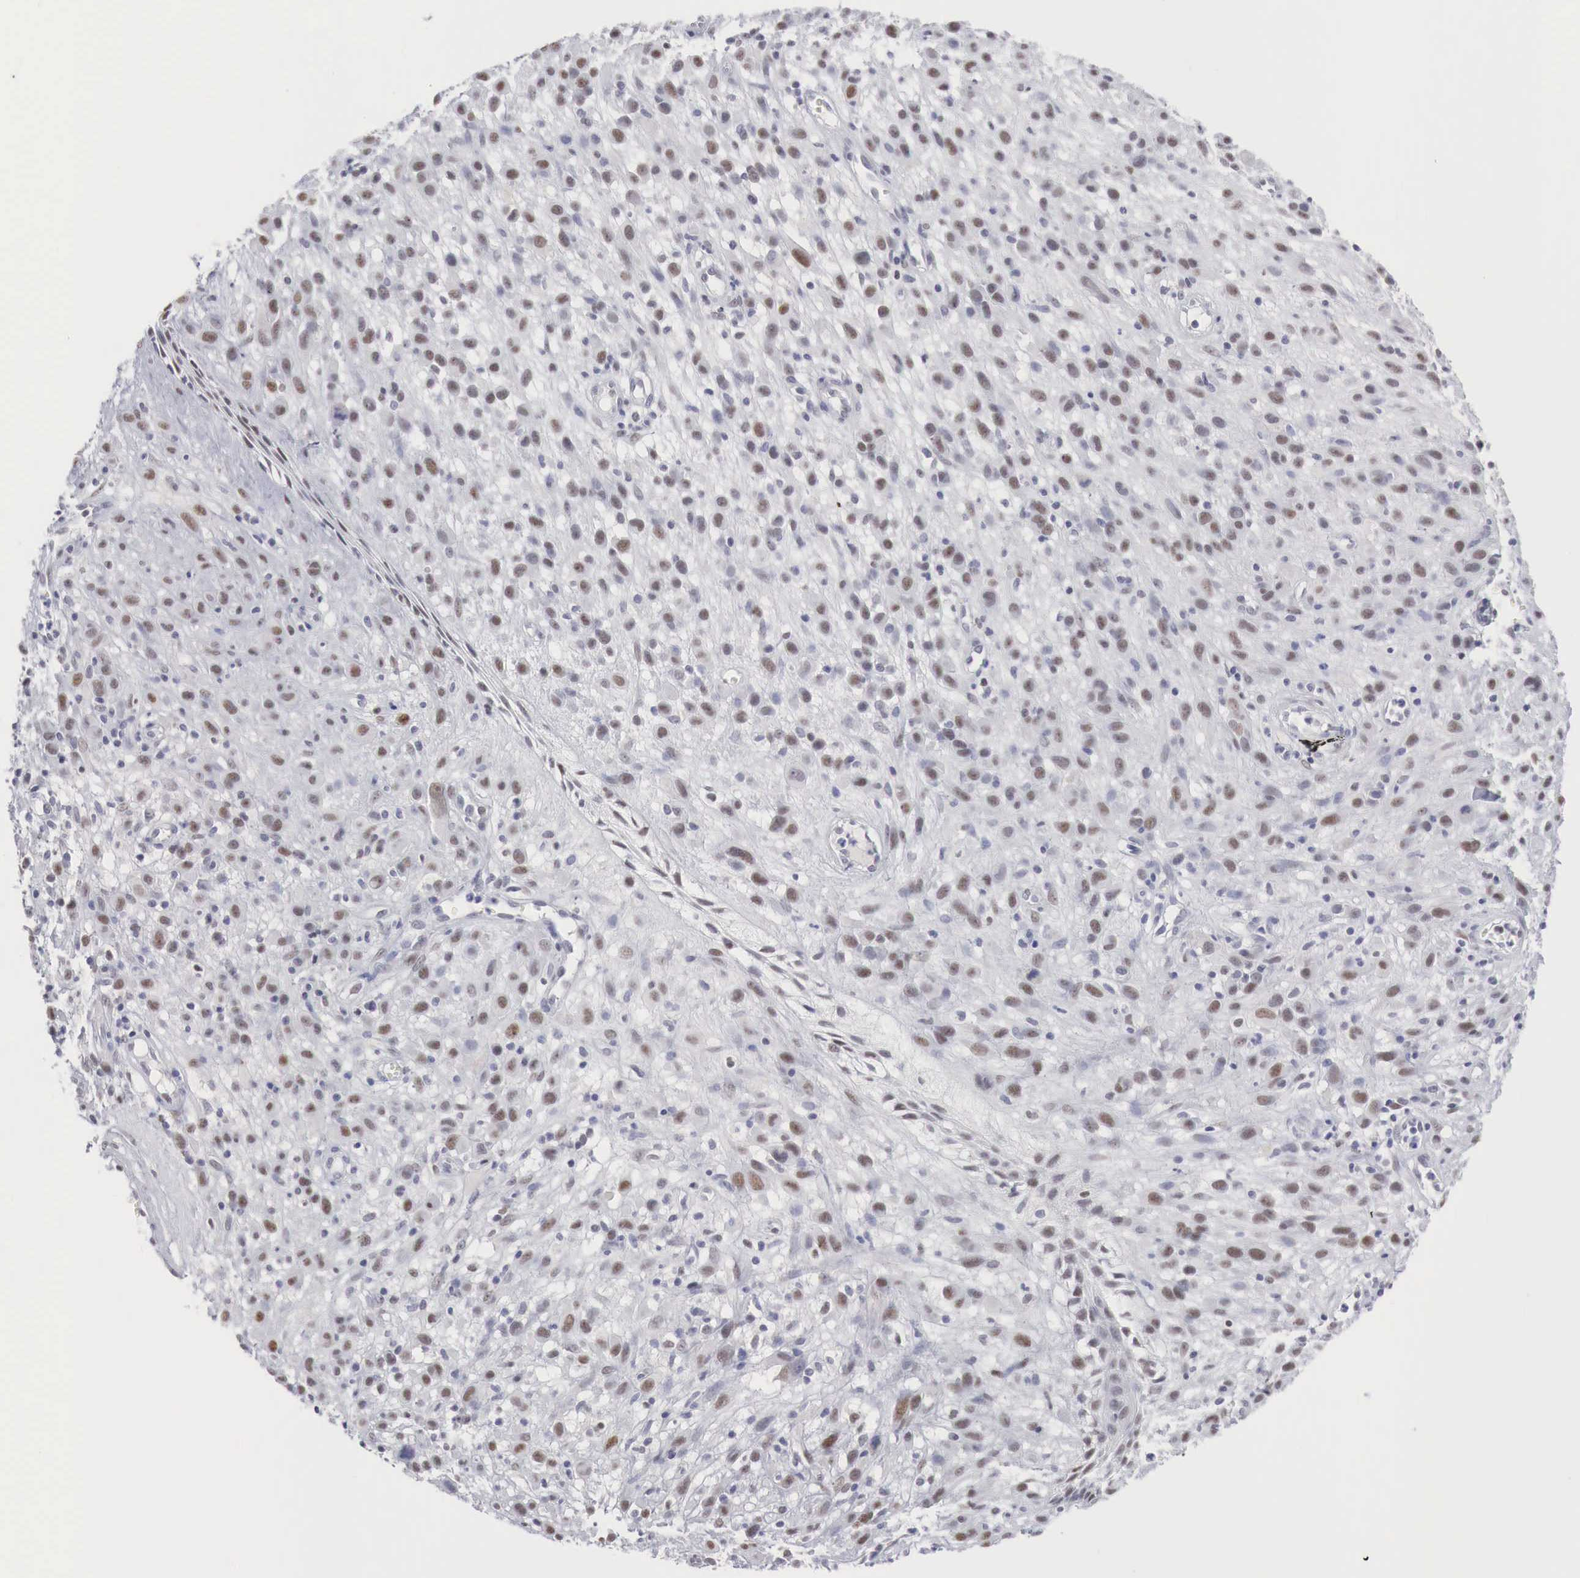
{"staining": {"intensity": "moderate", "quantity": ">75%", "location": "nuclear"}, "tissue": "melanoma", "cell_type": "Tumor cells", "image_type": "cancer", "snomed": [{"axis": "morphology", "description": "Malignant melanoma, NOS"}, {"axis": "topography", "description": "Skin"}], "caption": "Malignant melanoma stained with a brown dye shows moderate nuclear positive positivity in about >75% of tumor cells.", "gene": "FOXP2", "patient": {"sex": "male", "age": 51}}